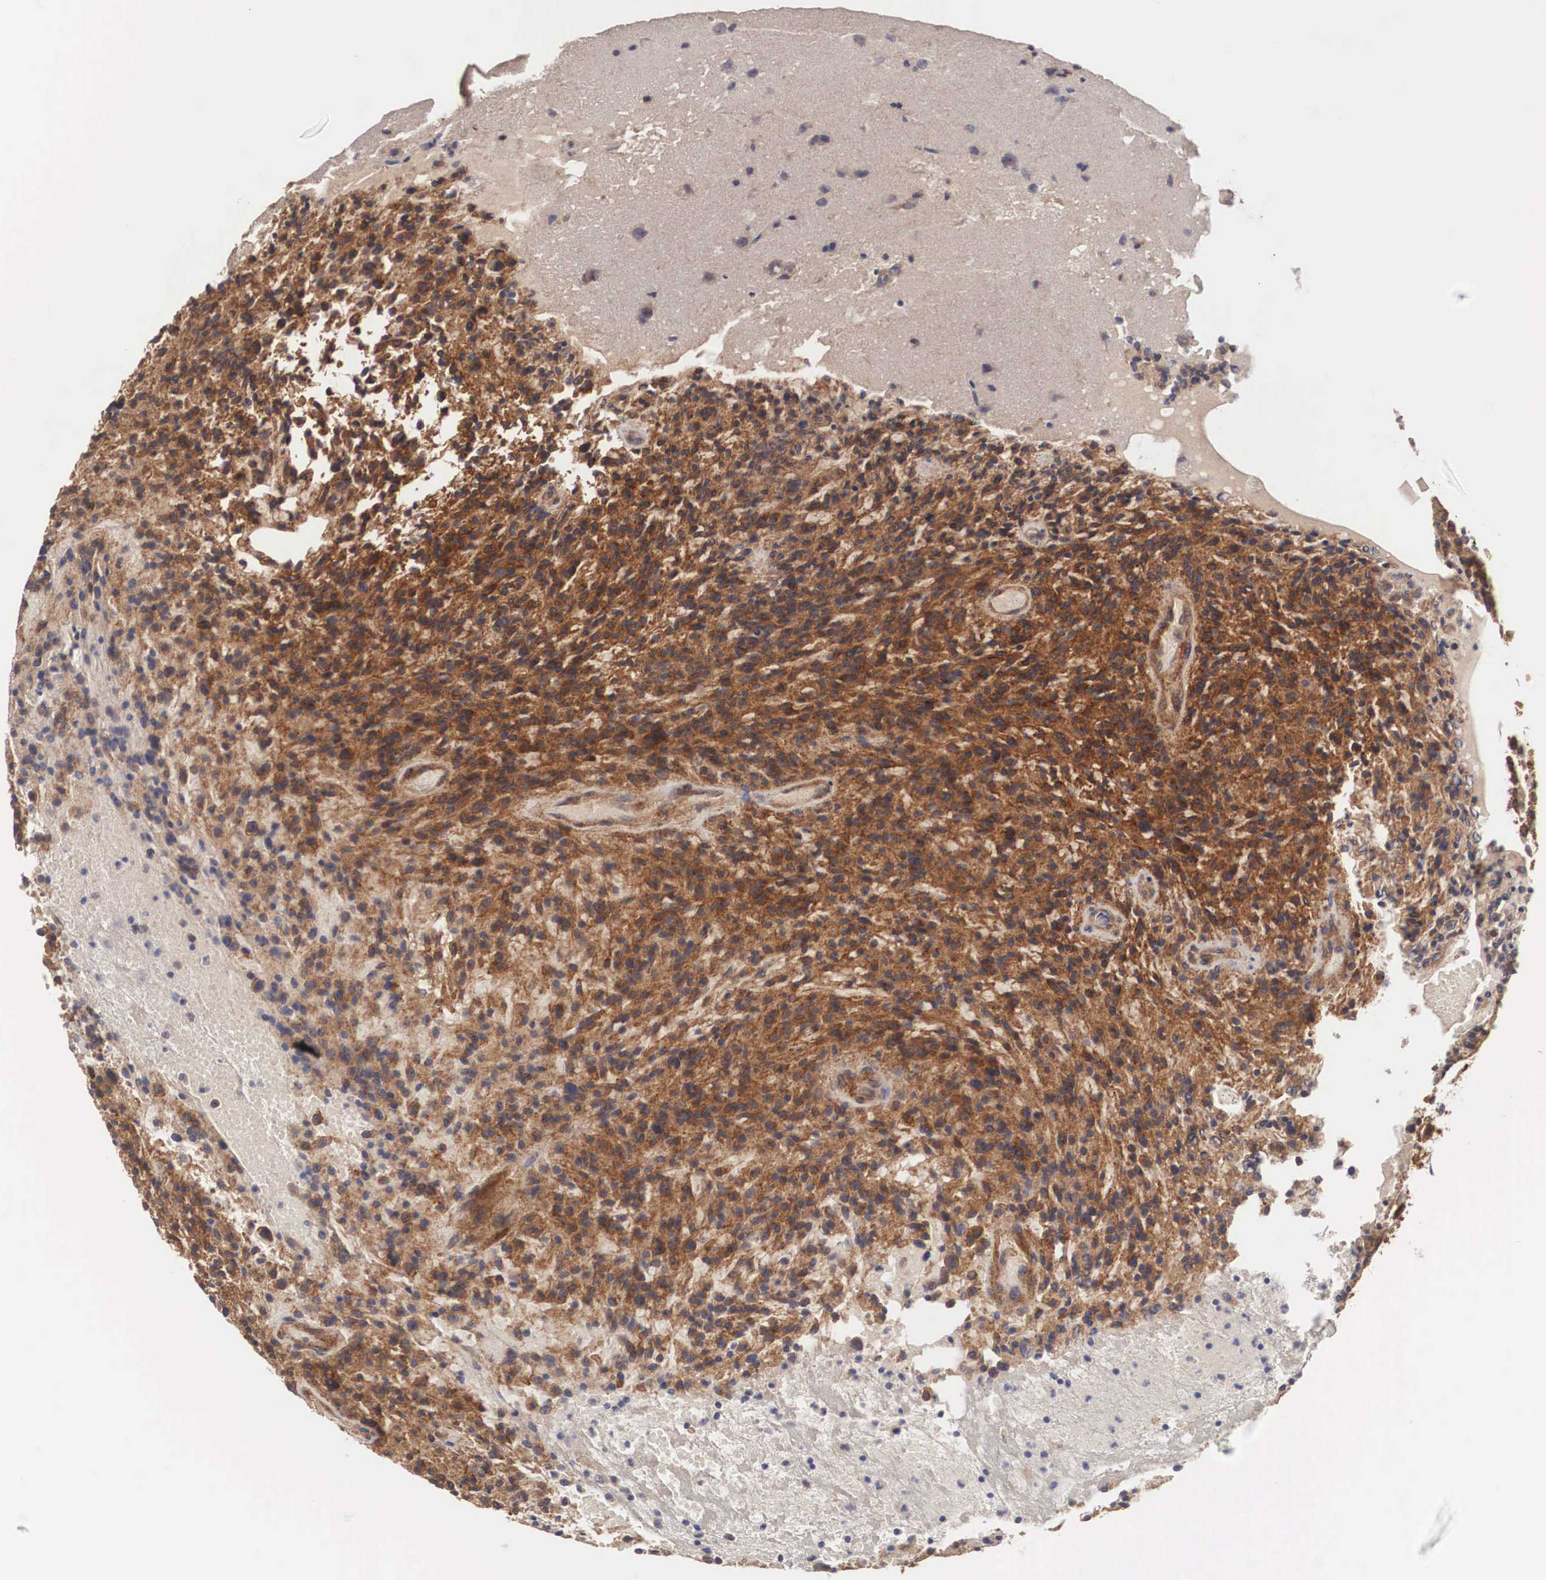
{"staining": {"intensity": "strong", "quantity": ">75%", "location": "cytoplasmic/membranous"}, "tissue": "glioma", "cell_type": "Tumor cells", "image_type": "cancer", "snomed": [{"axis": "morphology", "description": "Glioma, malignant, High grade"}, {"axis": "topography", "description": "Brain"}], "caption": "Glioma stained with a protein marker displays strong staining in tumor cells.", "gene": "ARMCX4", "patient": {"sex": "female", "age": 13}}